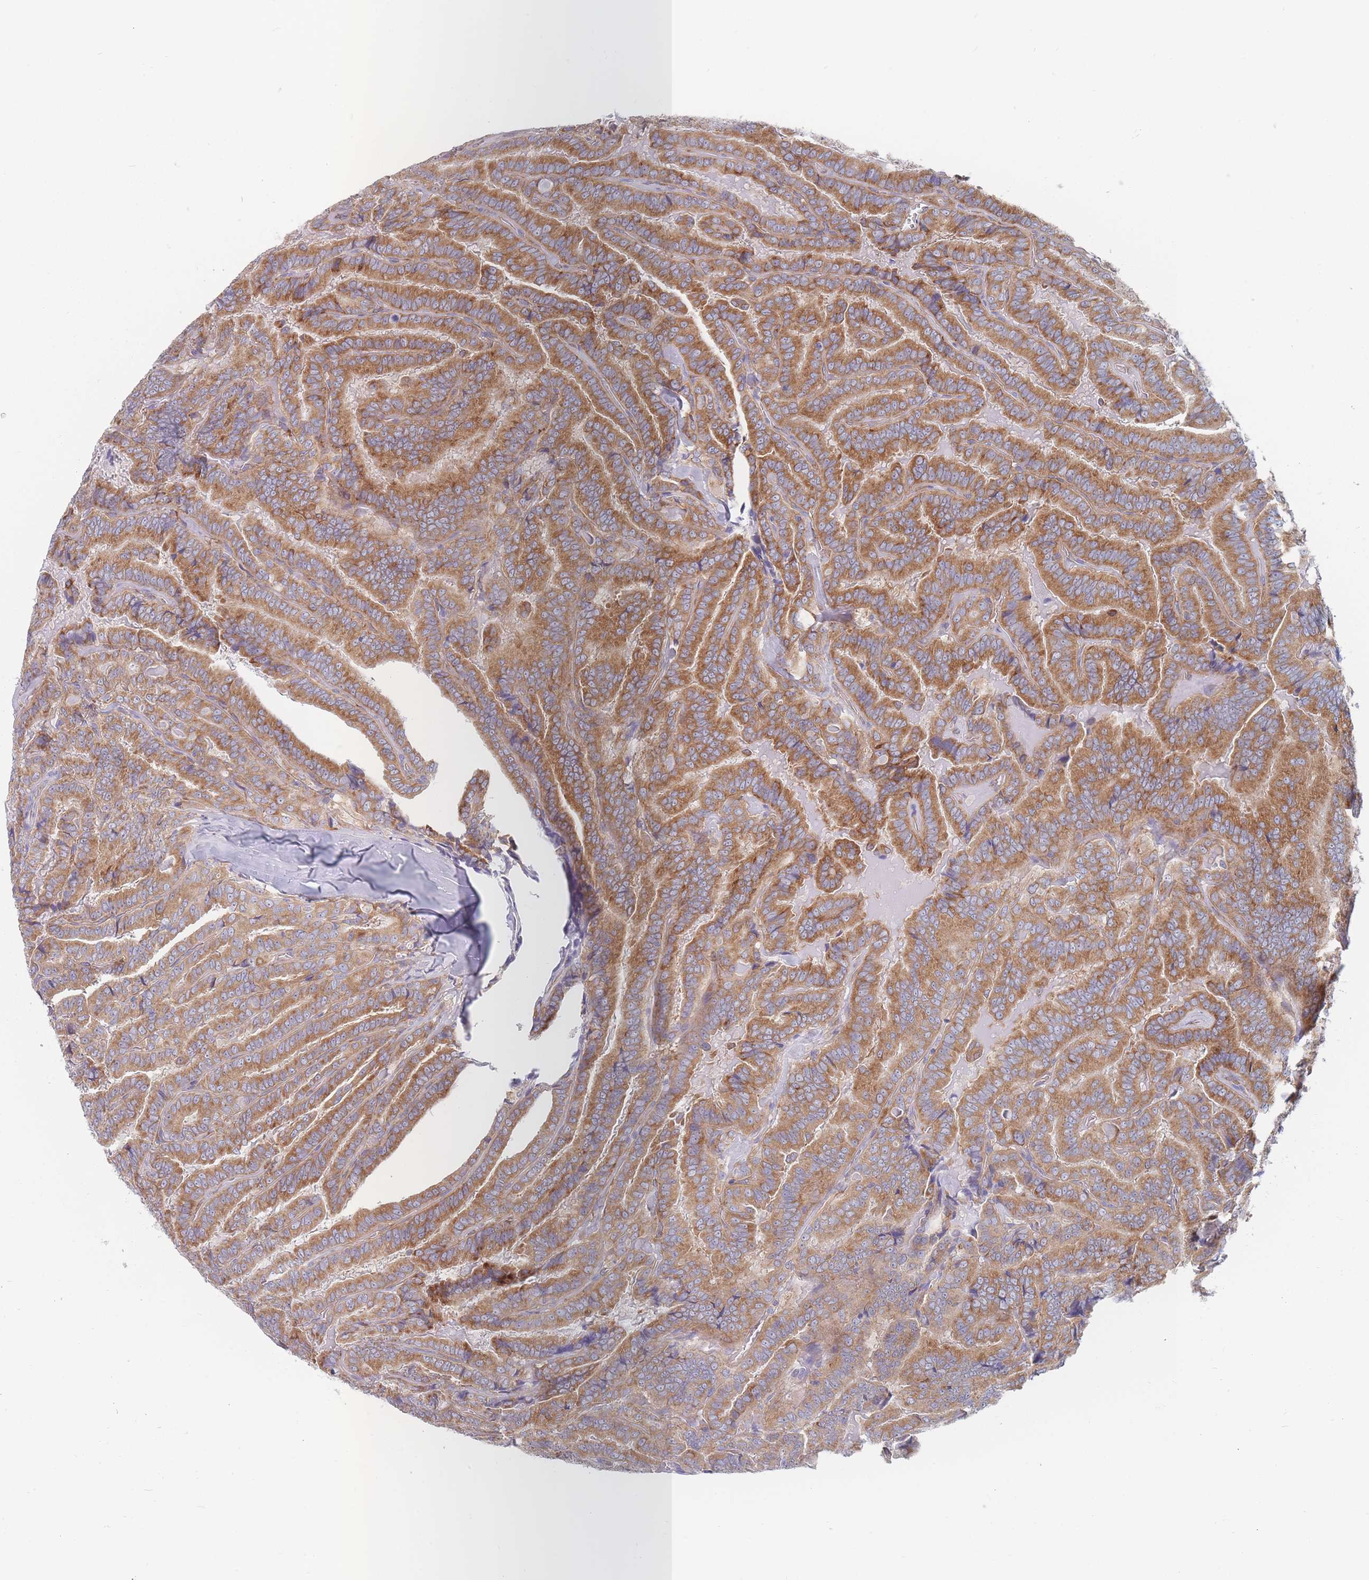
{"staining": {"intensity": "moderate", "quantity": ">75%", "location": "cytoplasmic/membranous"}, "tissue": "thyroid cancer", "cell_type": "Tumor cells", "image_type": "cancer", "snomed": [{"axis": "morphology", "description": "Papillary adenocarcinoma, NOS"}, {"axis": "topography", "description": "Thyroid gland"}], "caption": "Brown immunohistochemical staining in thyroid cancer (papillary adenocarcinoma) demonstrates moderate cytoplasmic/membranous expression in approximately >75% of tumor cells.", "gene": "MAP1S", "patient": {"sex": "male", "age": 61}}